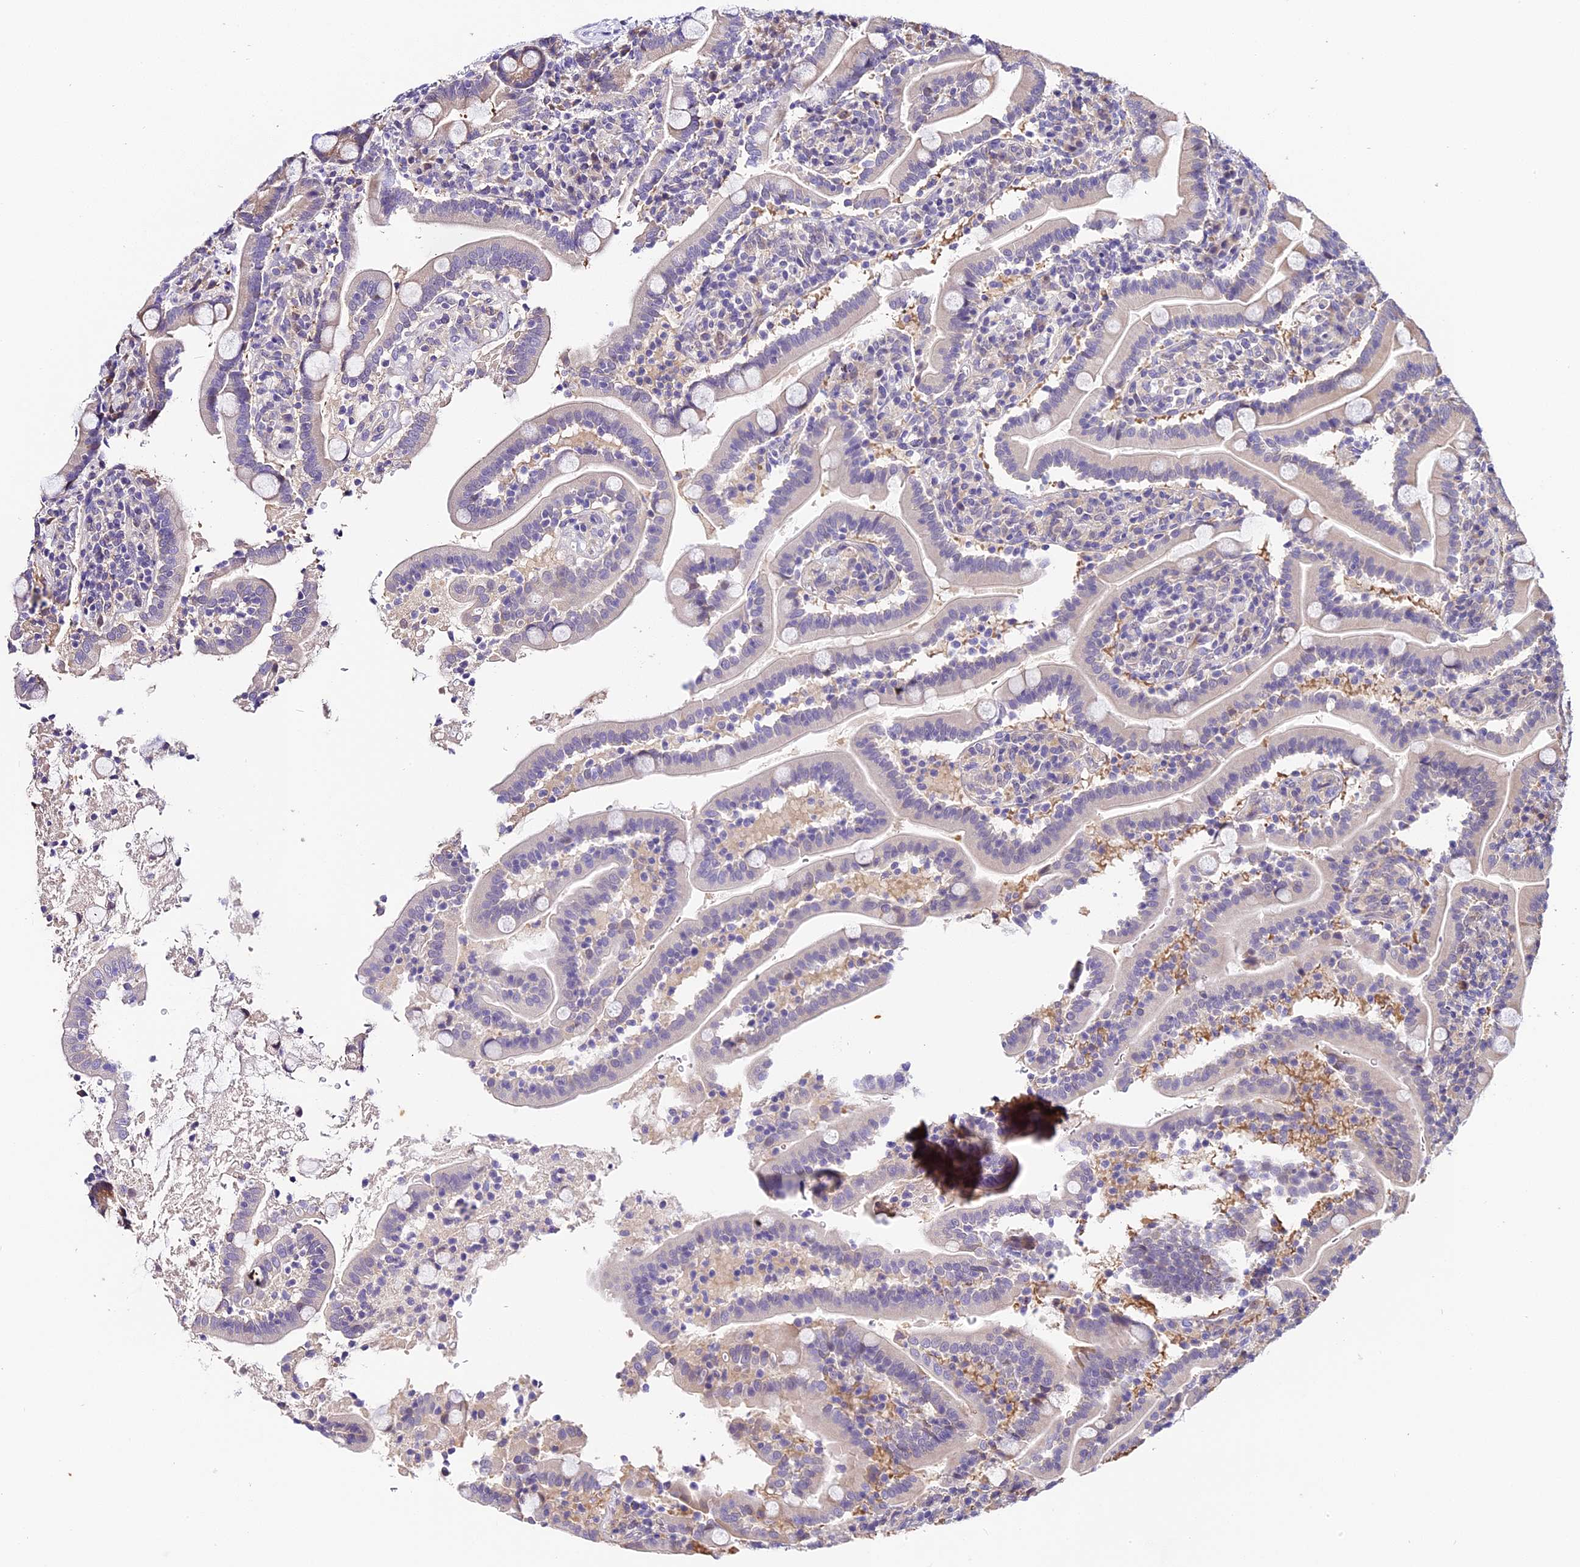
{"staining": {"intensity": "weak", "quantity": "25%-75%", "location": "cytoplasmic/membranous"}, "tissue": "duodenum", "cell_type": "Glandular cells", "image_type": "normal", "snomed": [{"axis": "morphology", "description": "Normal tissue, NOS"}, {"axis": "topography", "description": "Duodenum"}], "caption": "Immunohistochemistry (IHC) (DAB) staining of normal duodenum reveals weak cytoplasmic/membranous protein expression in approximately 25%-75% of glandular cells. The protein is shown in brown color, while the nuclei are stained blue.", "gene": "BSCL2", "patient": {"sex": "male", "age": 35}}